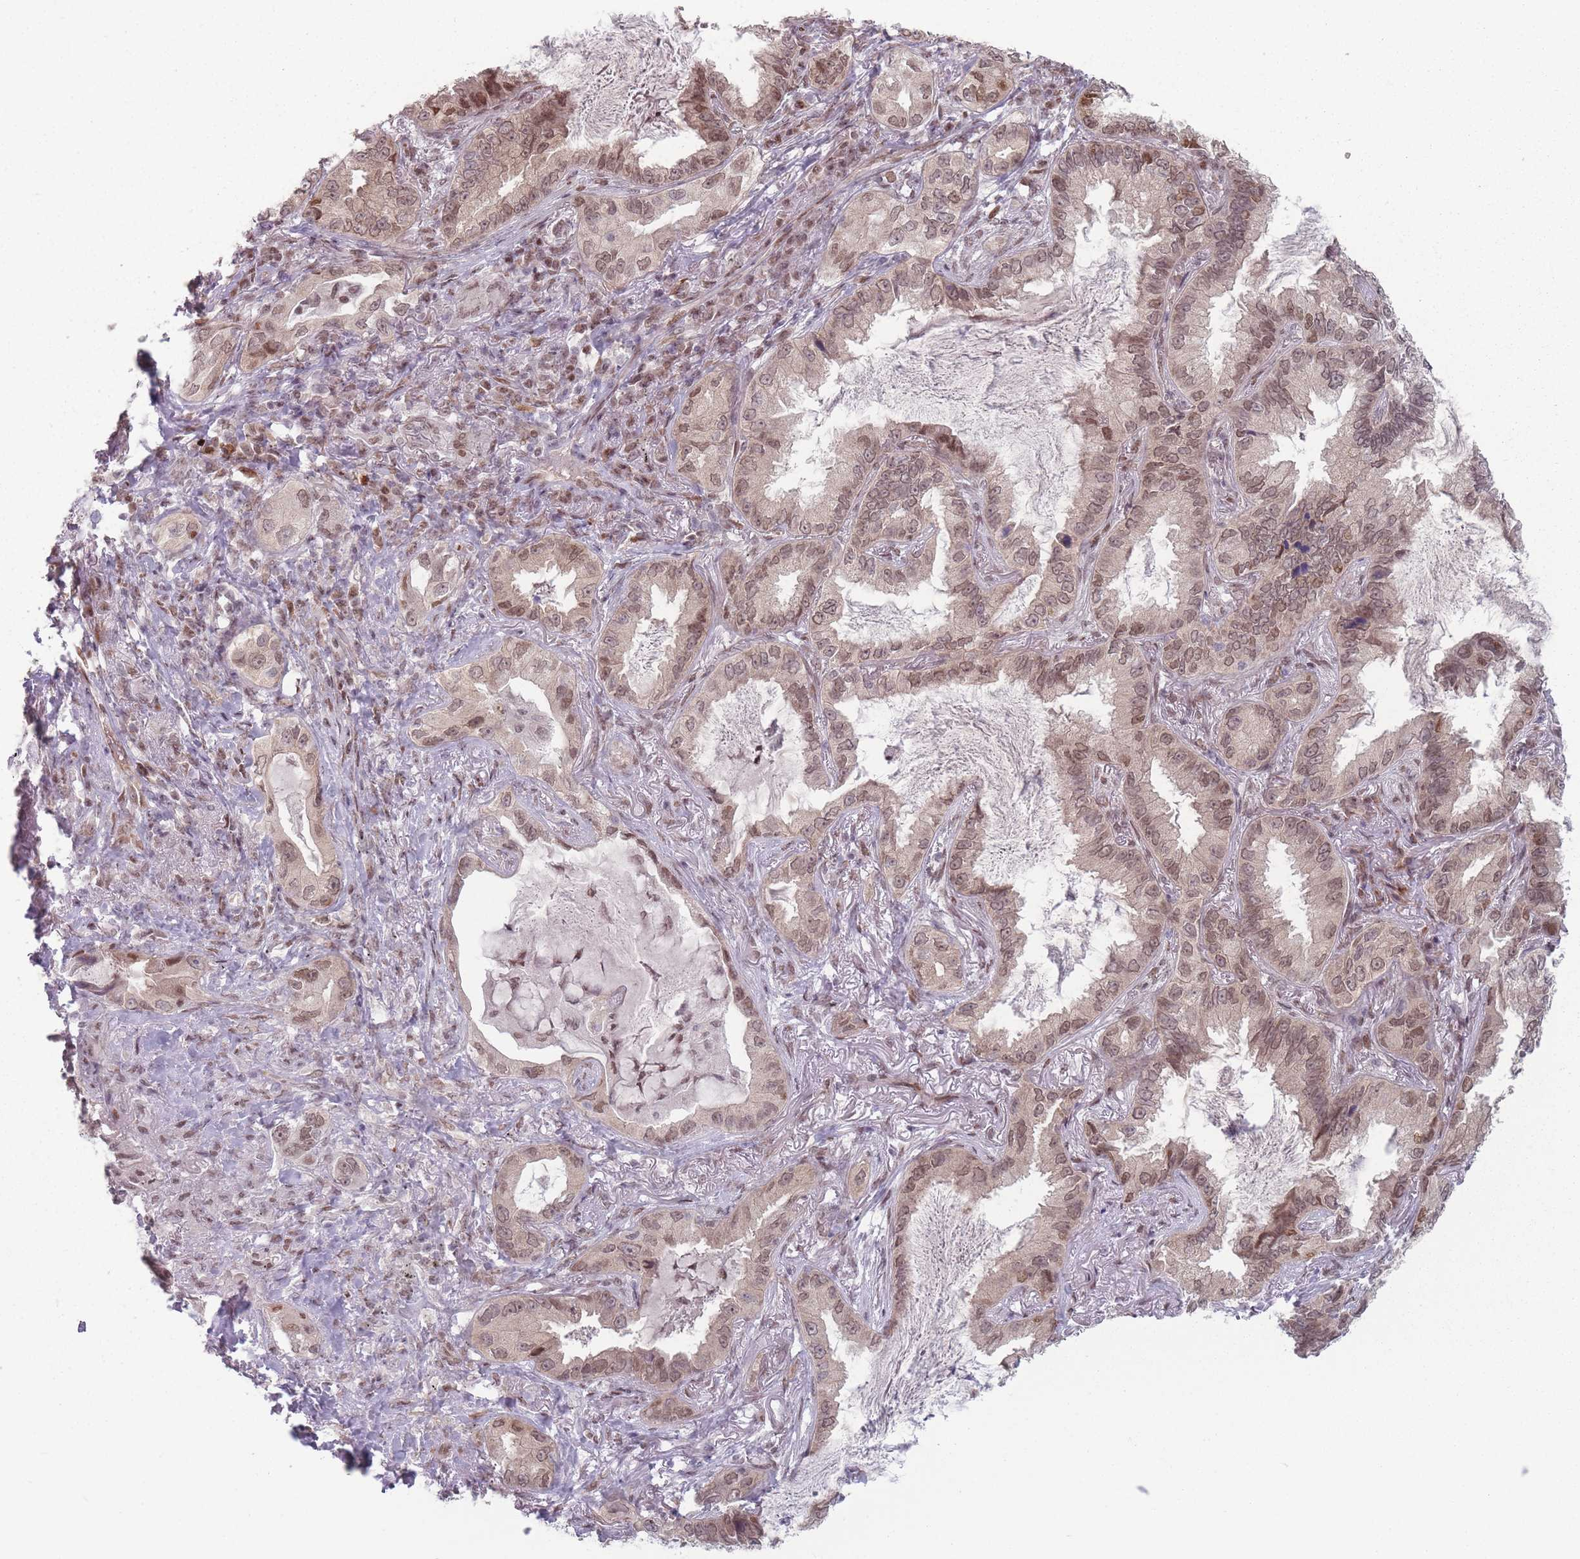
{"staining": {"intensity": "moderate", "quantity": ">75%", "location": "nuclear"}, "tissue": "lung cancer", "cell_type": "Tumor cells", "image_type": "cancer", "snomed": [{"axis": "morphology", "description": "Adenocarcinoma, NOS"}, {"axis": "topography", "description": "Lung"}], "caption": "Moderate nuclear protein staining is identified in approximately >75% of tumor cells in lung cancer (adenocarcinoma).", "gene": "SH3BGRL2", "patient": {"sex": "female", "age": 69}}